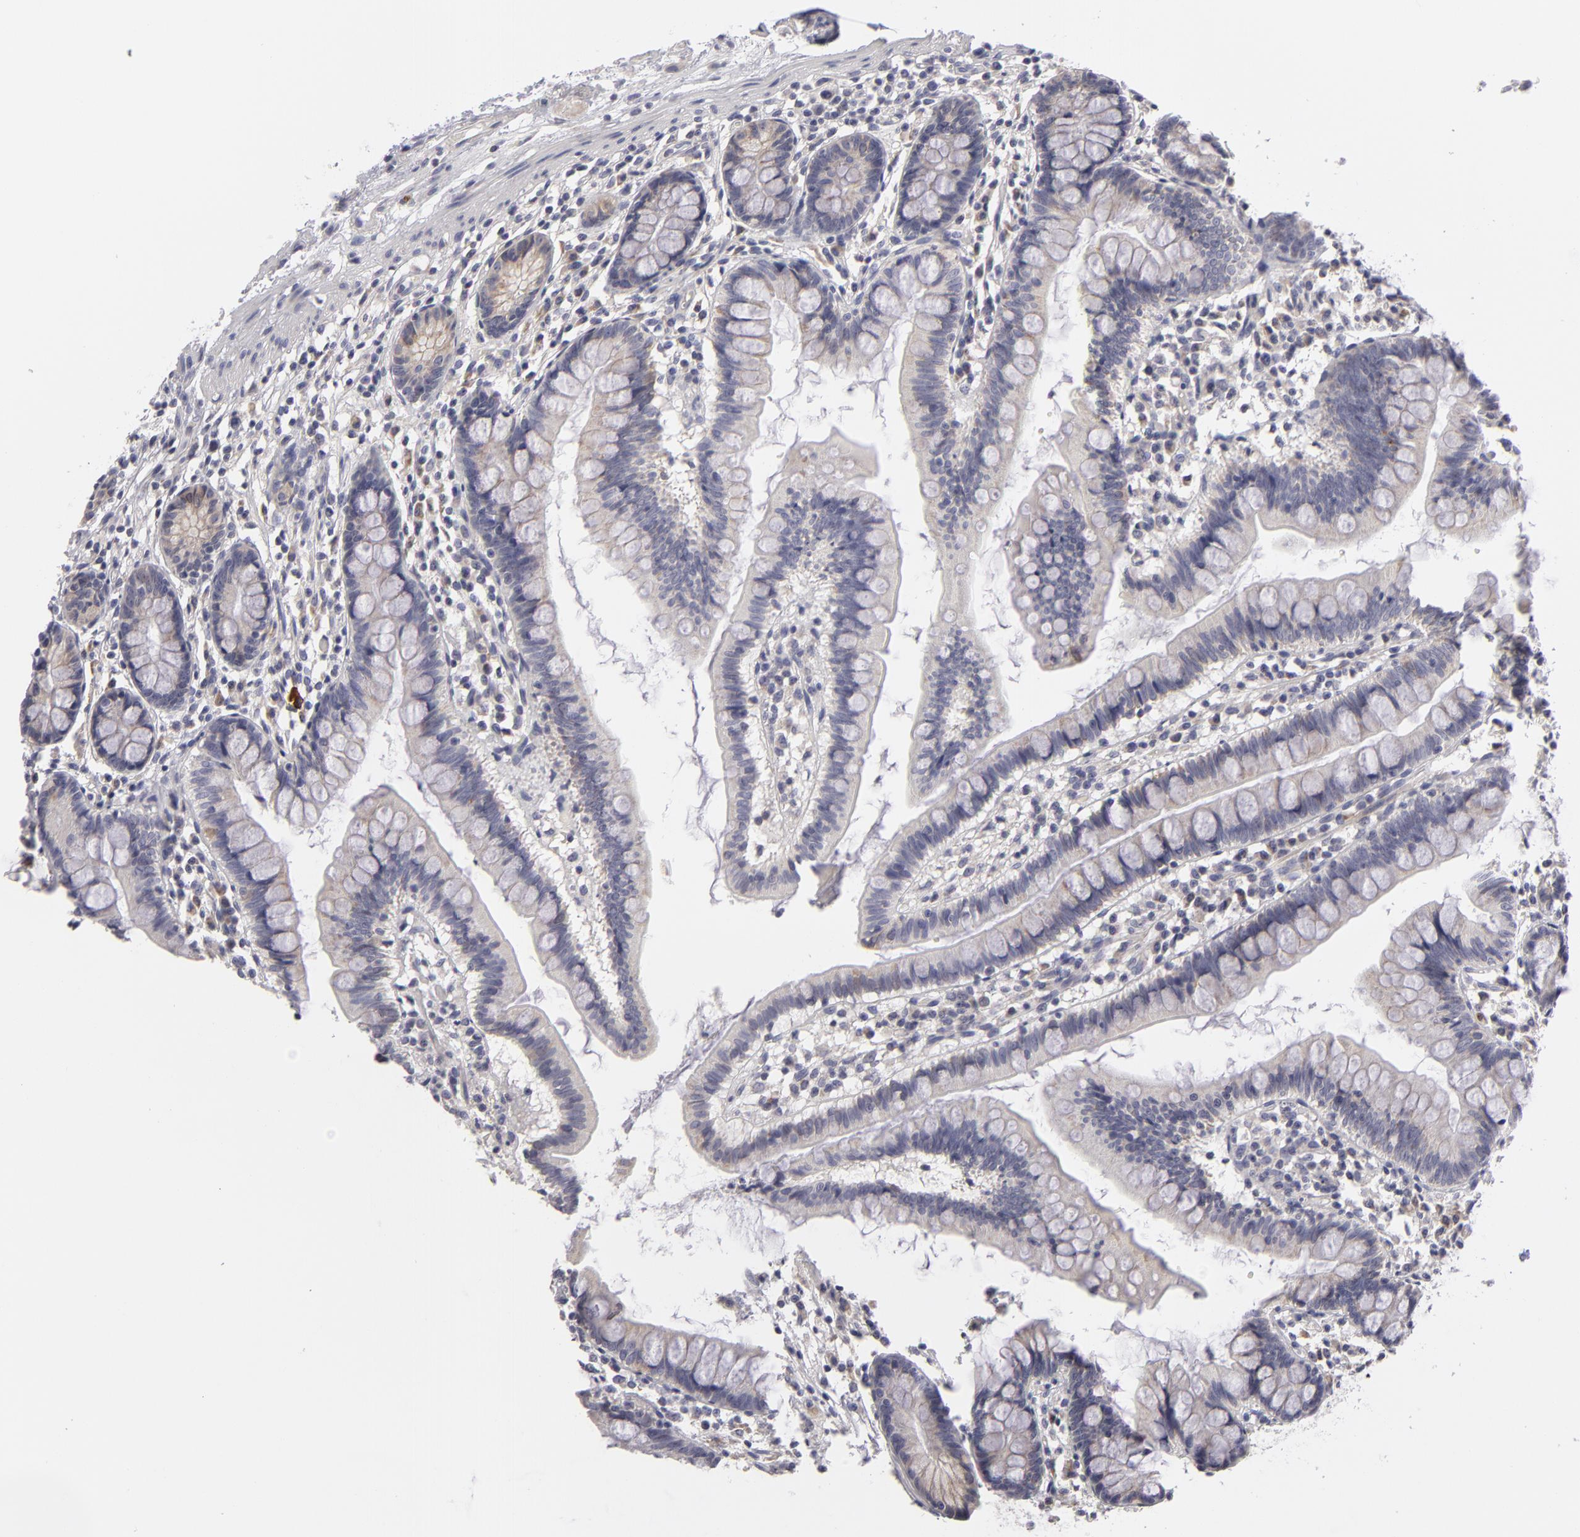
{"staining": {"intensity": "weak", "quantity": ">75%", "location": "cytoplasmic/membranous"}, "tissue": "small intestine", "cell_type": "Glandular cells", "image_type": "normal", "snomed": [{"axis": "morphology", "description": "Normal tissue, NOS"}, {"axis": "topography", "description": "Small intestine"}], "caption": "High-magnification brightfield microscopy of unremarkable small intestine stained with DAB (3,3'-diaminobenzidine) (brown) and counterstained with hematoxylin (blue). glandular cells exhibit weak cytoplasmic/membranous expression is present in approximately>75% of cells. Immunohistochemistry stains the protein of interest in brown and the nuclei are stained blue.", "gene": "ATP2B3", "patient": {"sex": "female", "age": 51}}